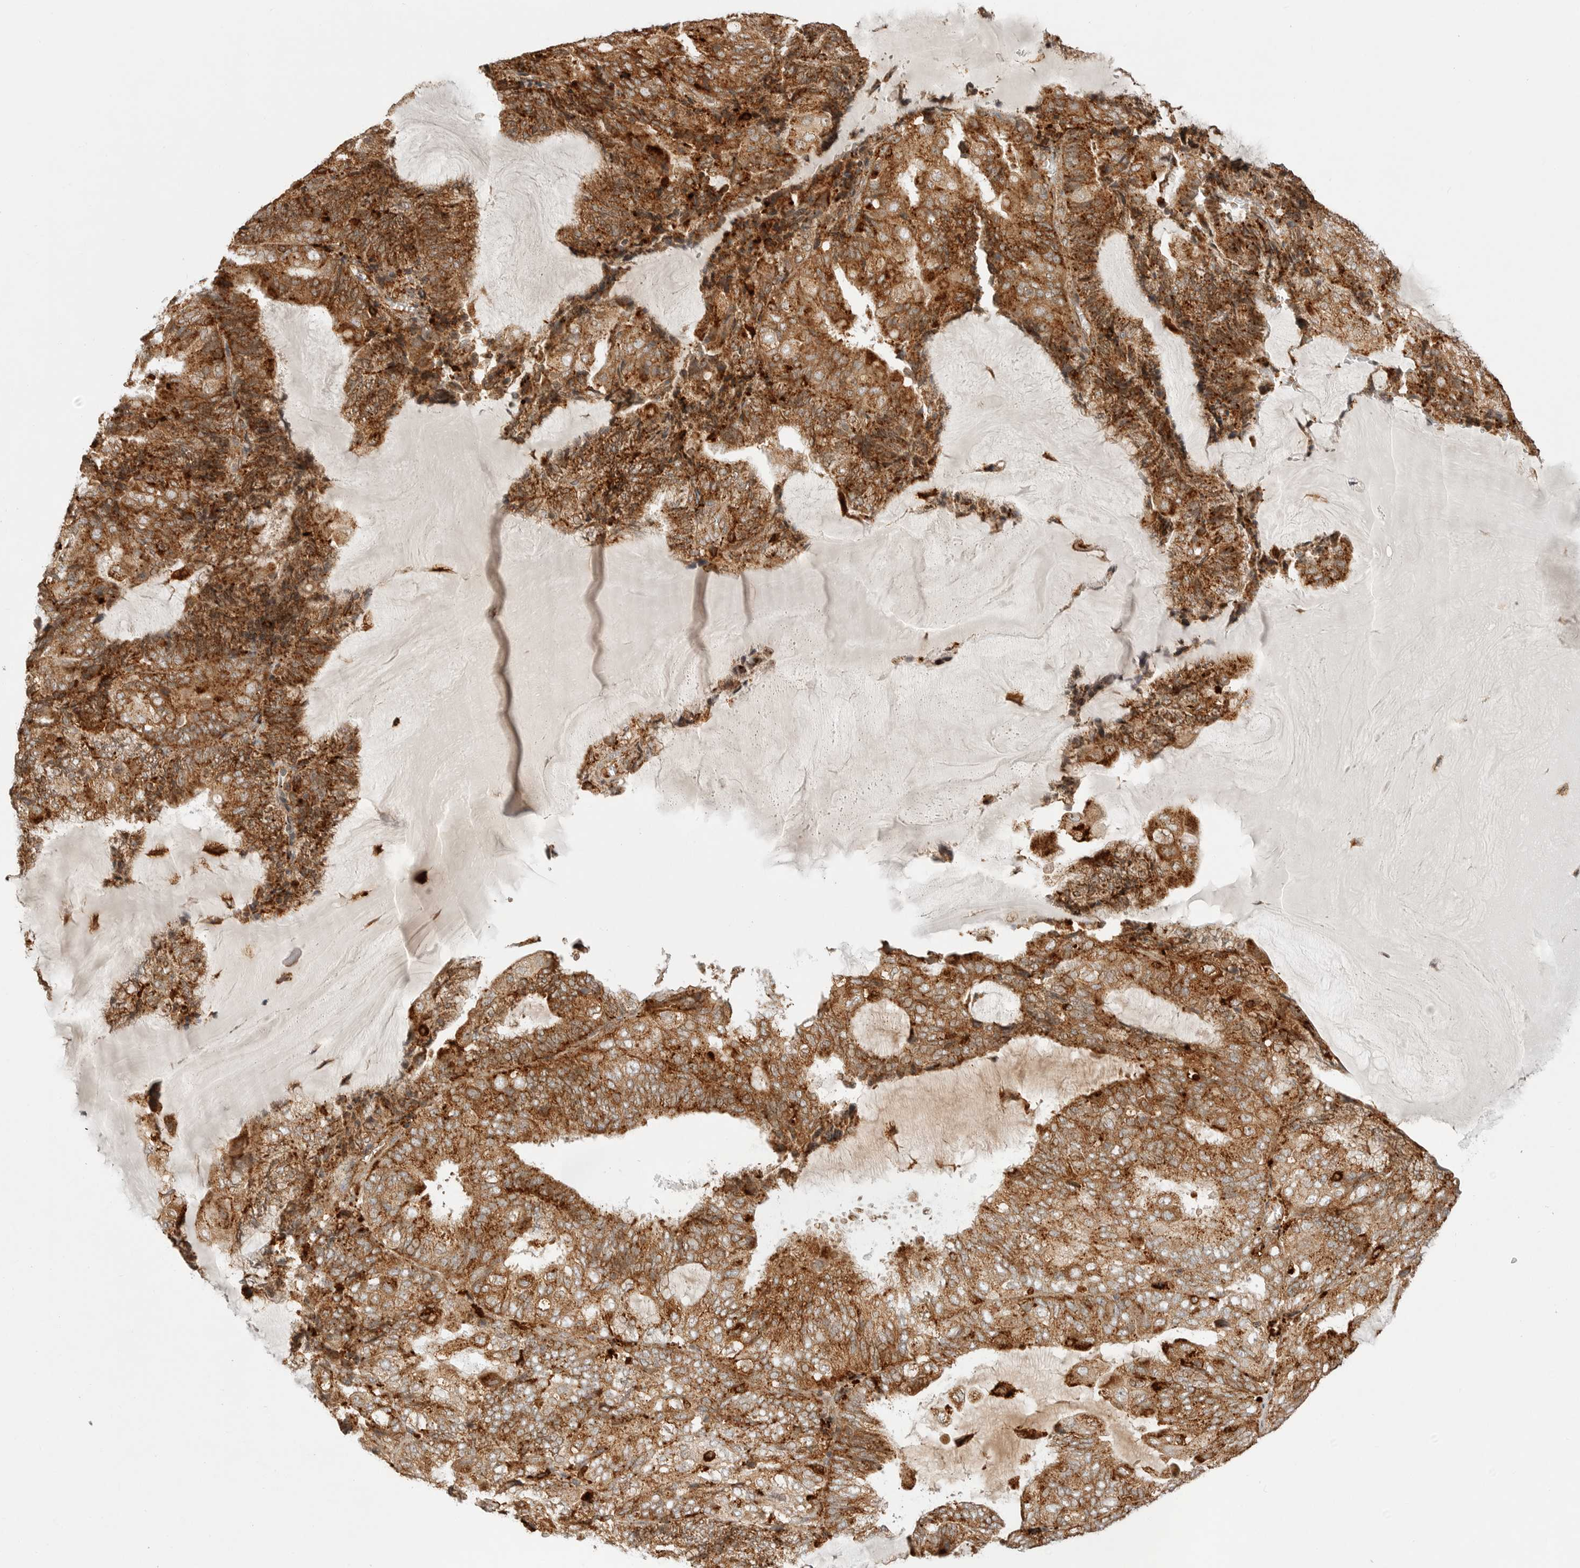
{"staining": {"intensity": "strong", "quantity": ">75%", "location": "cytoplasmic/membranous"}, "tissue": "endometrial cancer", "cell_type": "Tumor cells", "image_type": "cancer", "snomed": [{"axis": "morphology", "description": "Adenocarcinoma, NOS"}, {"axis": "topography", "description": "Endometrium"}], "caption": "This histopathology image demonstrates endometrial adenocarcinoma stained with IHC to label a protein in brown. The cytoplasmic/membranous of tumor cells show strong positivity for the protein. Nuclei are counter-stained blue.", "gene": "IDUA", "patient": {"sex": "female", "age": 81}}